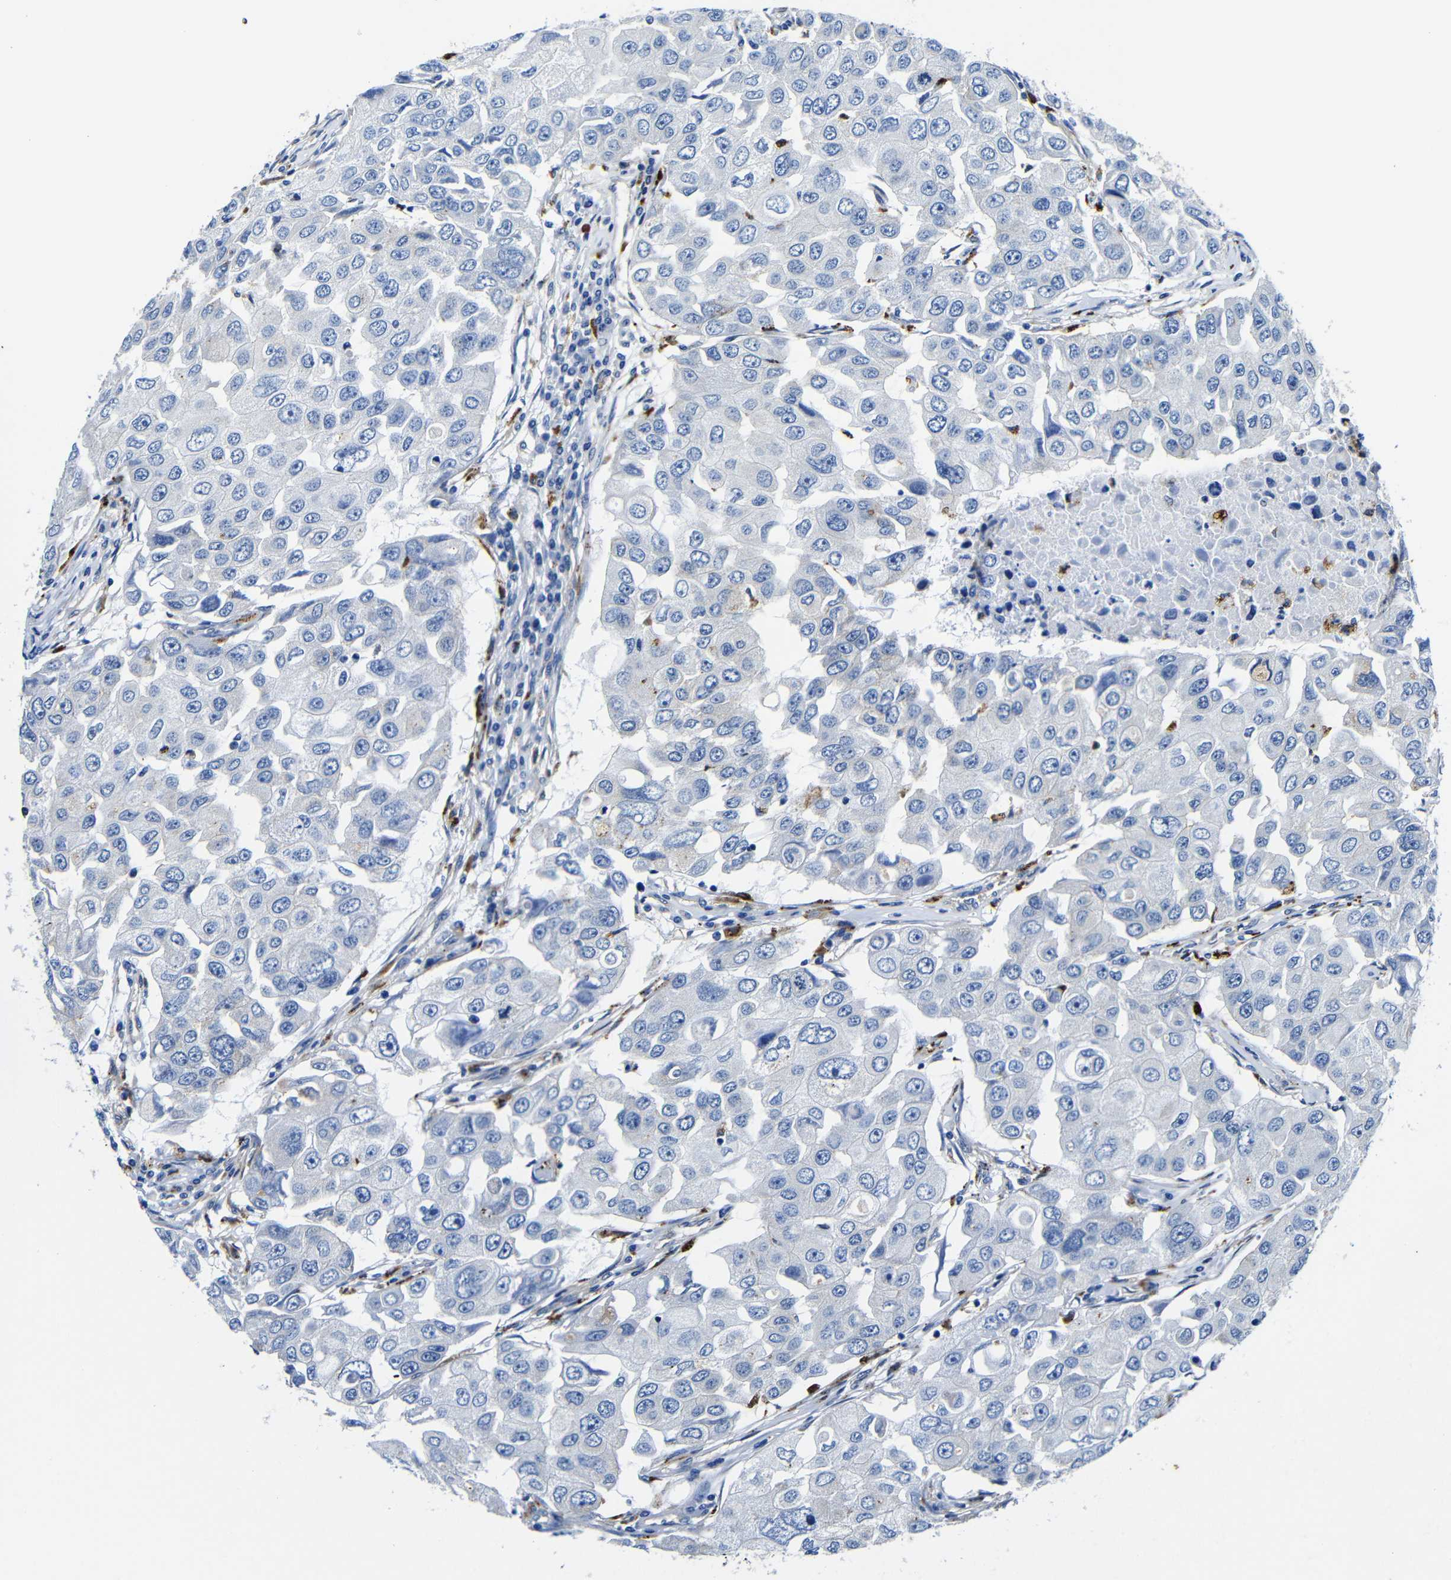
{"staining": {"intensity": "negative", "quantity": "none", "location": "none"}, "tissue": "breast cancer", "cell_type": "Tumor cells", "image_type": "cancer", "snomed": [{"axis": "morphology", "description": "Duct carcinoma"}, {"axis": "topography", "description": "Breast"}], "caption": "This photomicrograph is of breast cancer (infiltrating ductal carcinoma) stained with immunohistochemistry to label a protein in brown with the nuclei are counter-stained blue. There is no positivity in tumor cells.", "gene": "GIMAP2", "patient": {"sex": "female", "age": 27}}